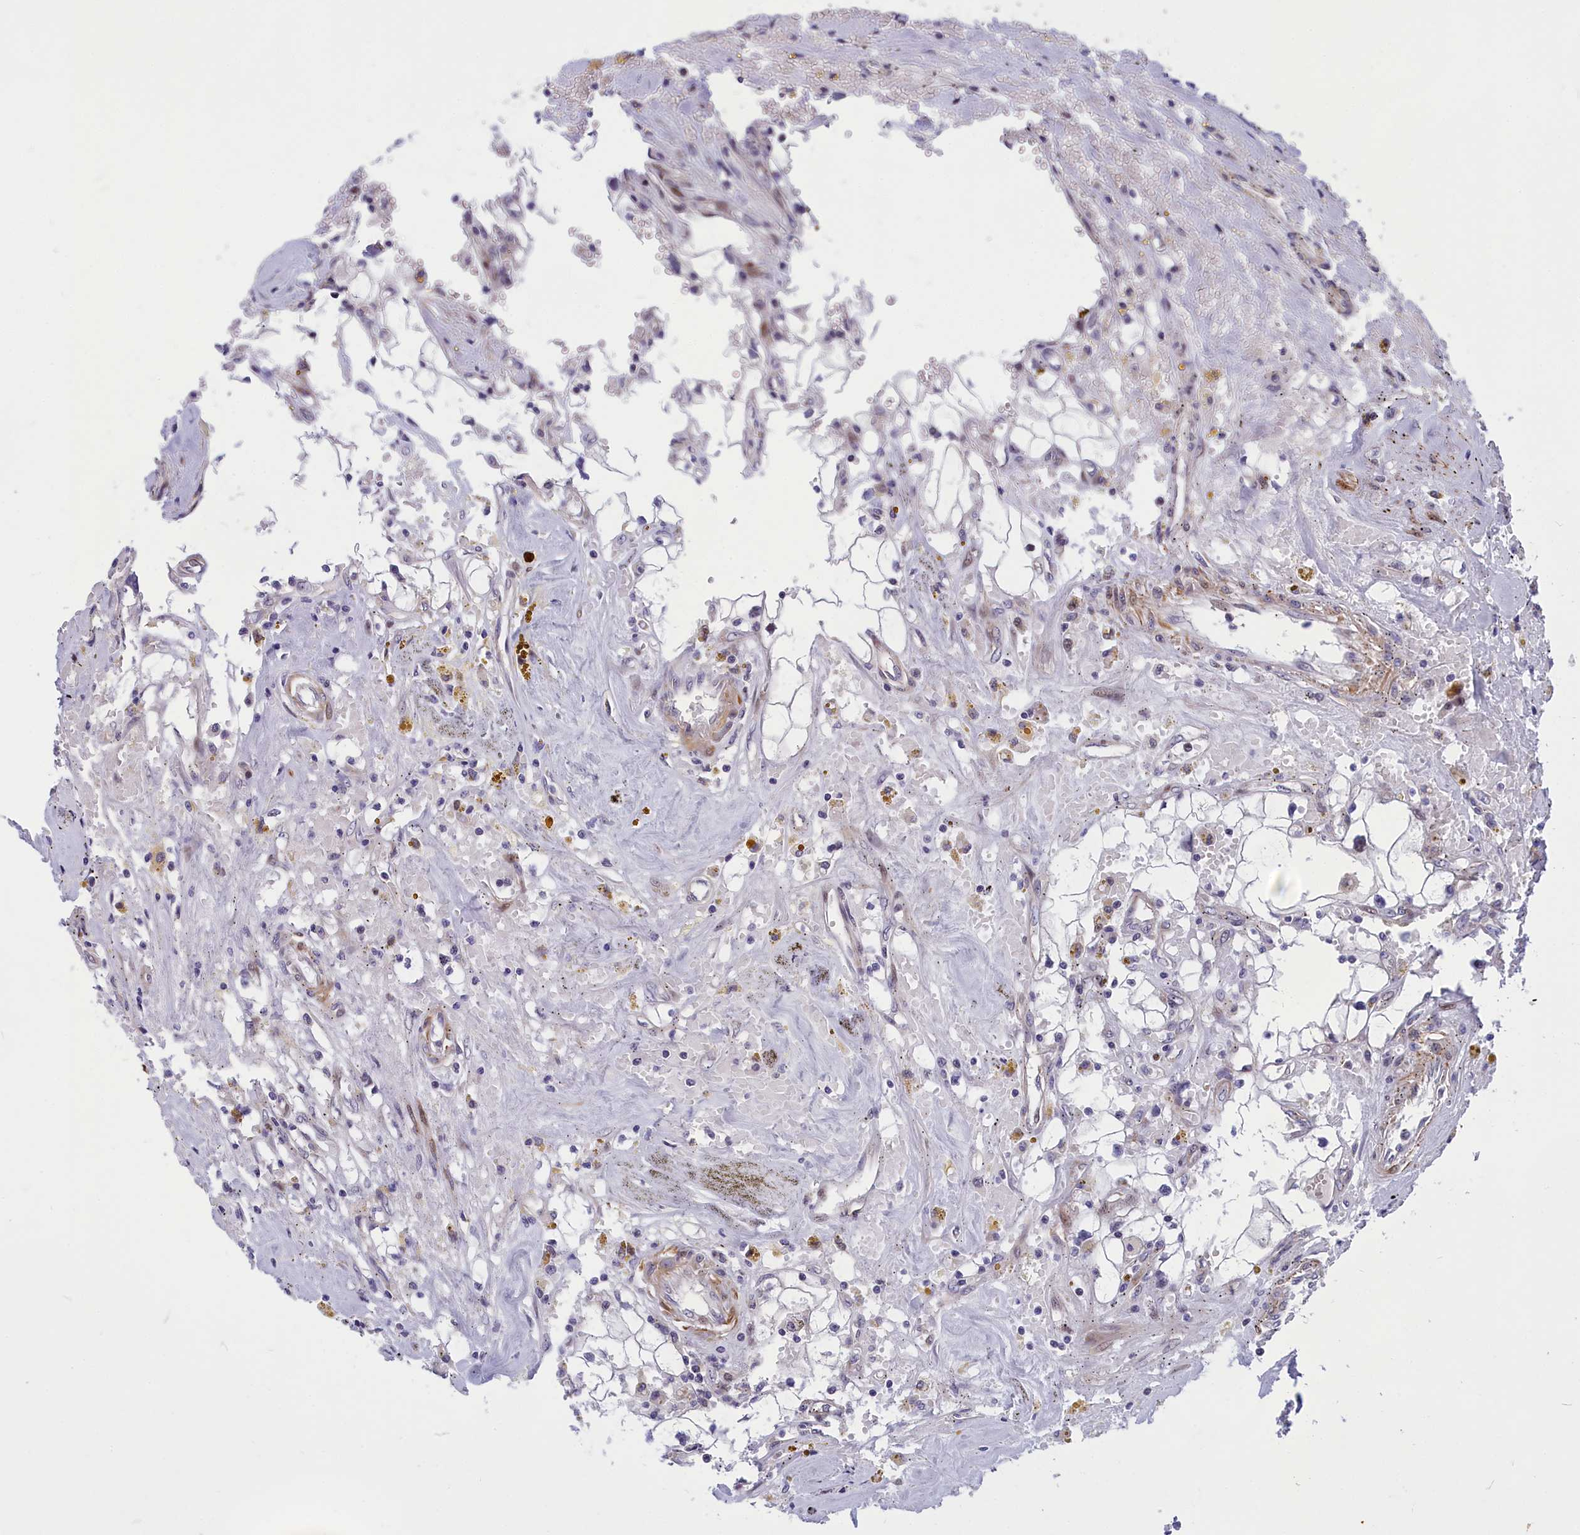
{"staining": {"intensity": "negative", "quantity": "none", "location": "none"}, "tissue": "renal cancer", "cell_type": "Tumor cells", "image_type": "cancer", "snomed": [{"axis": "morphology", "description": "Adenocarcinoma, NOS"}, {"axis": "topography", "description": "Kidney"}], "caption": "IHC photomicrograph of human adenocarcinoma (renal) stained for a protein (brown), which displays no staining in tumor cells. The staining was performed using DAB (3,3'-diaminobenzidine) to visualize the protein expression in brown, while the nuclei were stained in blue with hematoxylin (Magnification: 20x).", "gene": "ANKRD34B", "patient": {"sex": "male", "age": 56}}